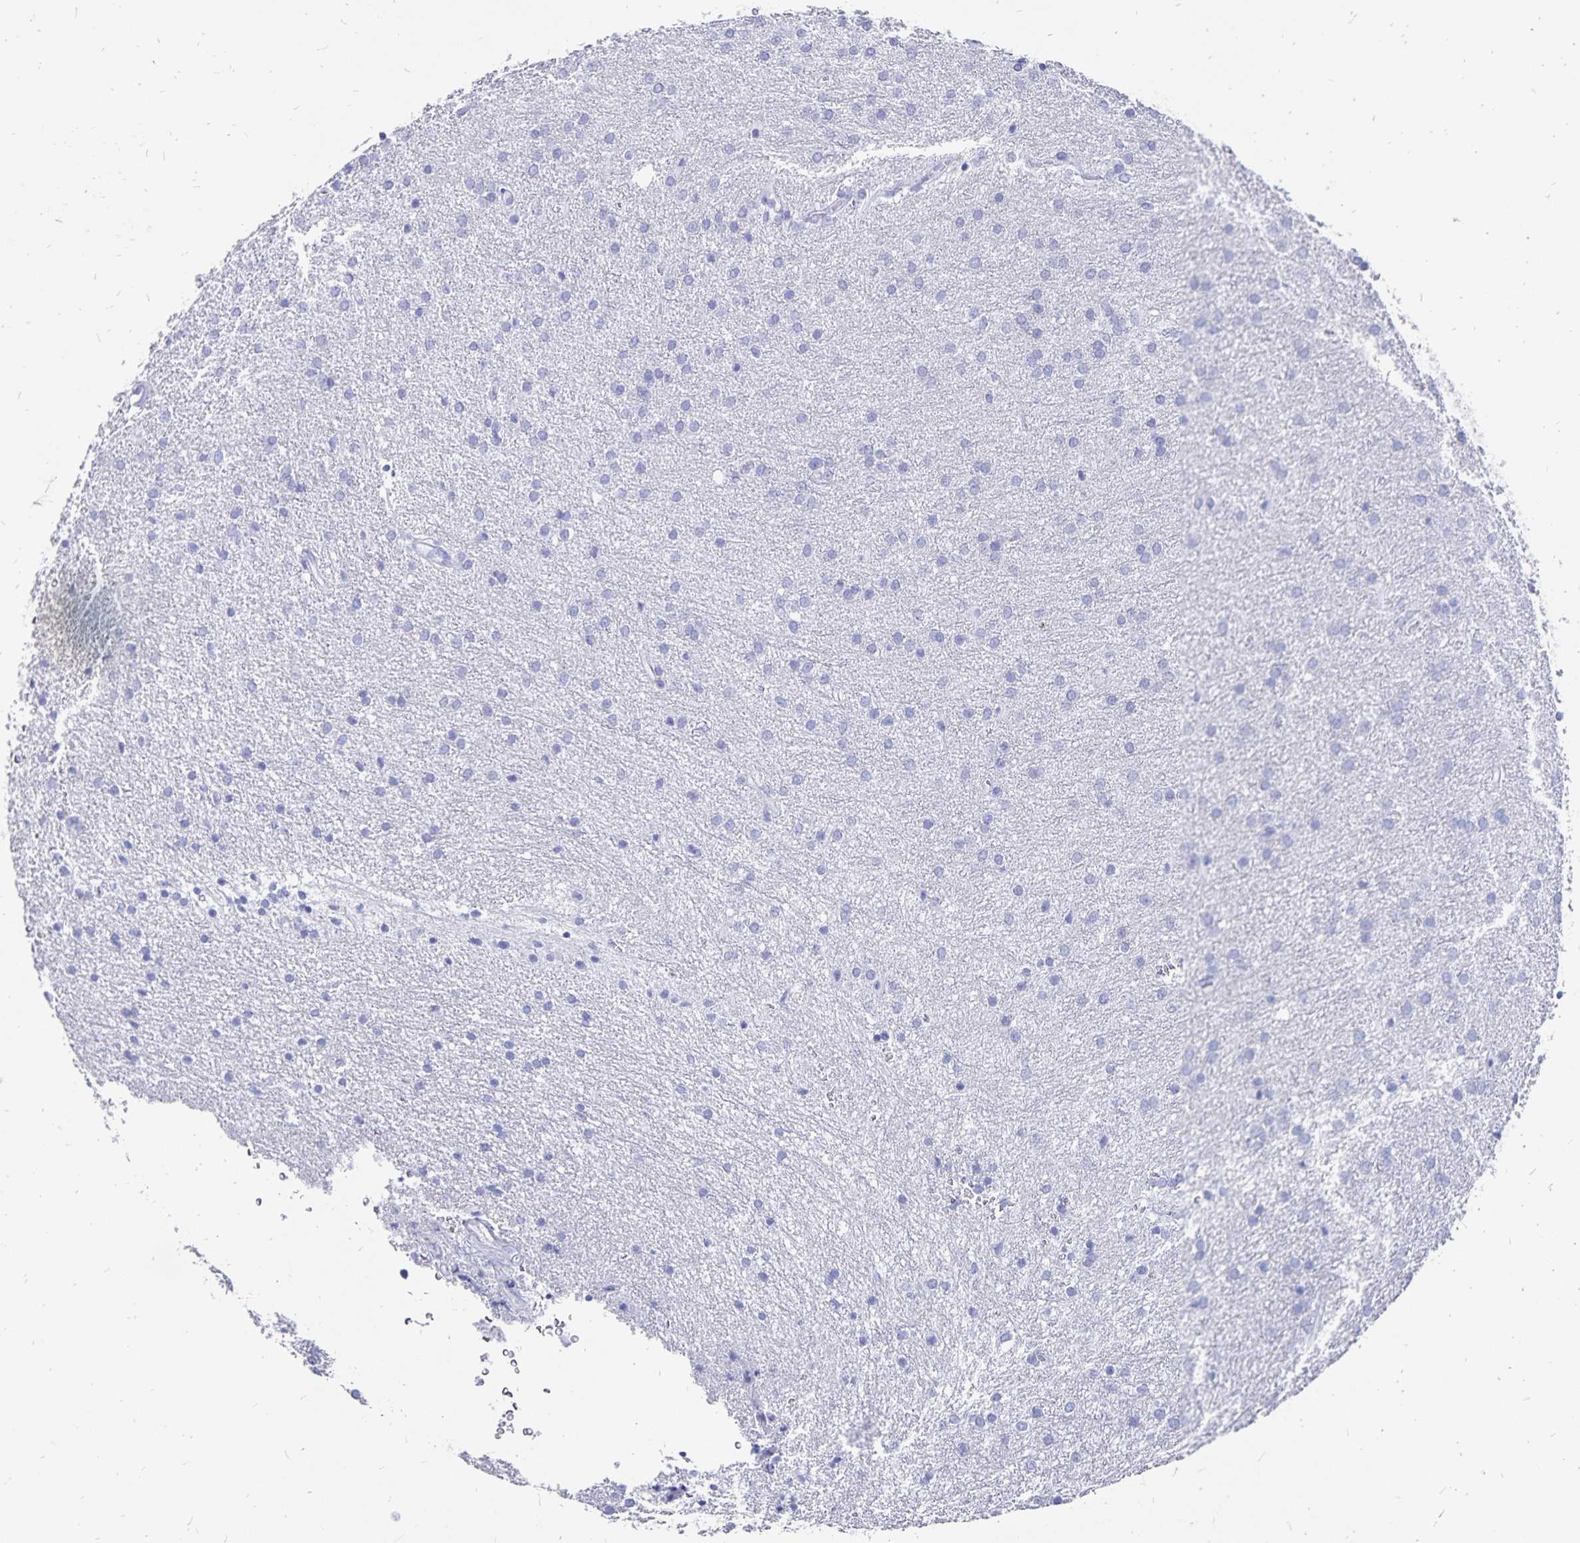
{"staining": {"intensity": "negative", "quantity": "none", "location": "none"}, "tissue": "glioma", "cell_type": "Tumor cells", "image_type": "cancer", "snomed": [{"axis": "morphology", "description": "Glioma, malignant, Low grade"}, {"axis": "topography", "description": "Brain"}], "caption": "High magnification brightfield microscopy of low-grade glioma (malignant) stained with DAB (brown) and counterstained with hematoxylin (blue): tumor cells show no significant positivity.", "gene": "ADH1A", "patient": {"sex": "female", "age": 32}}